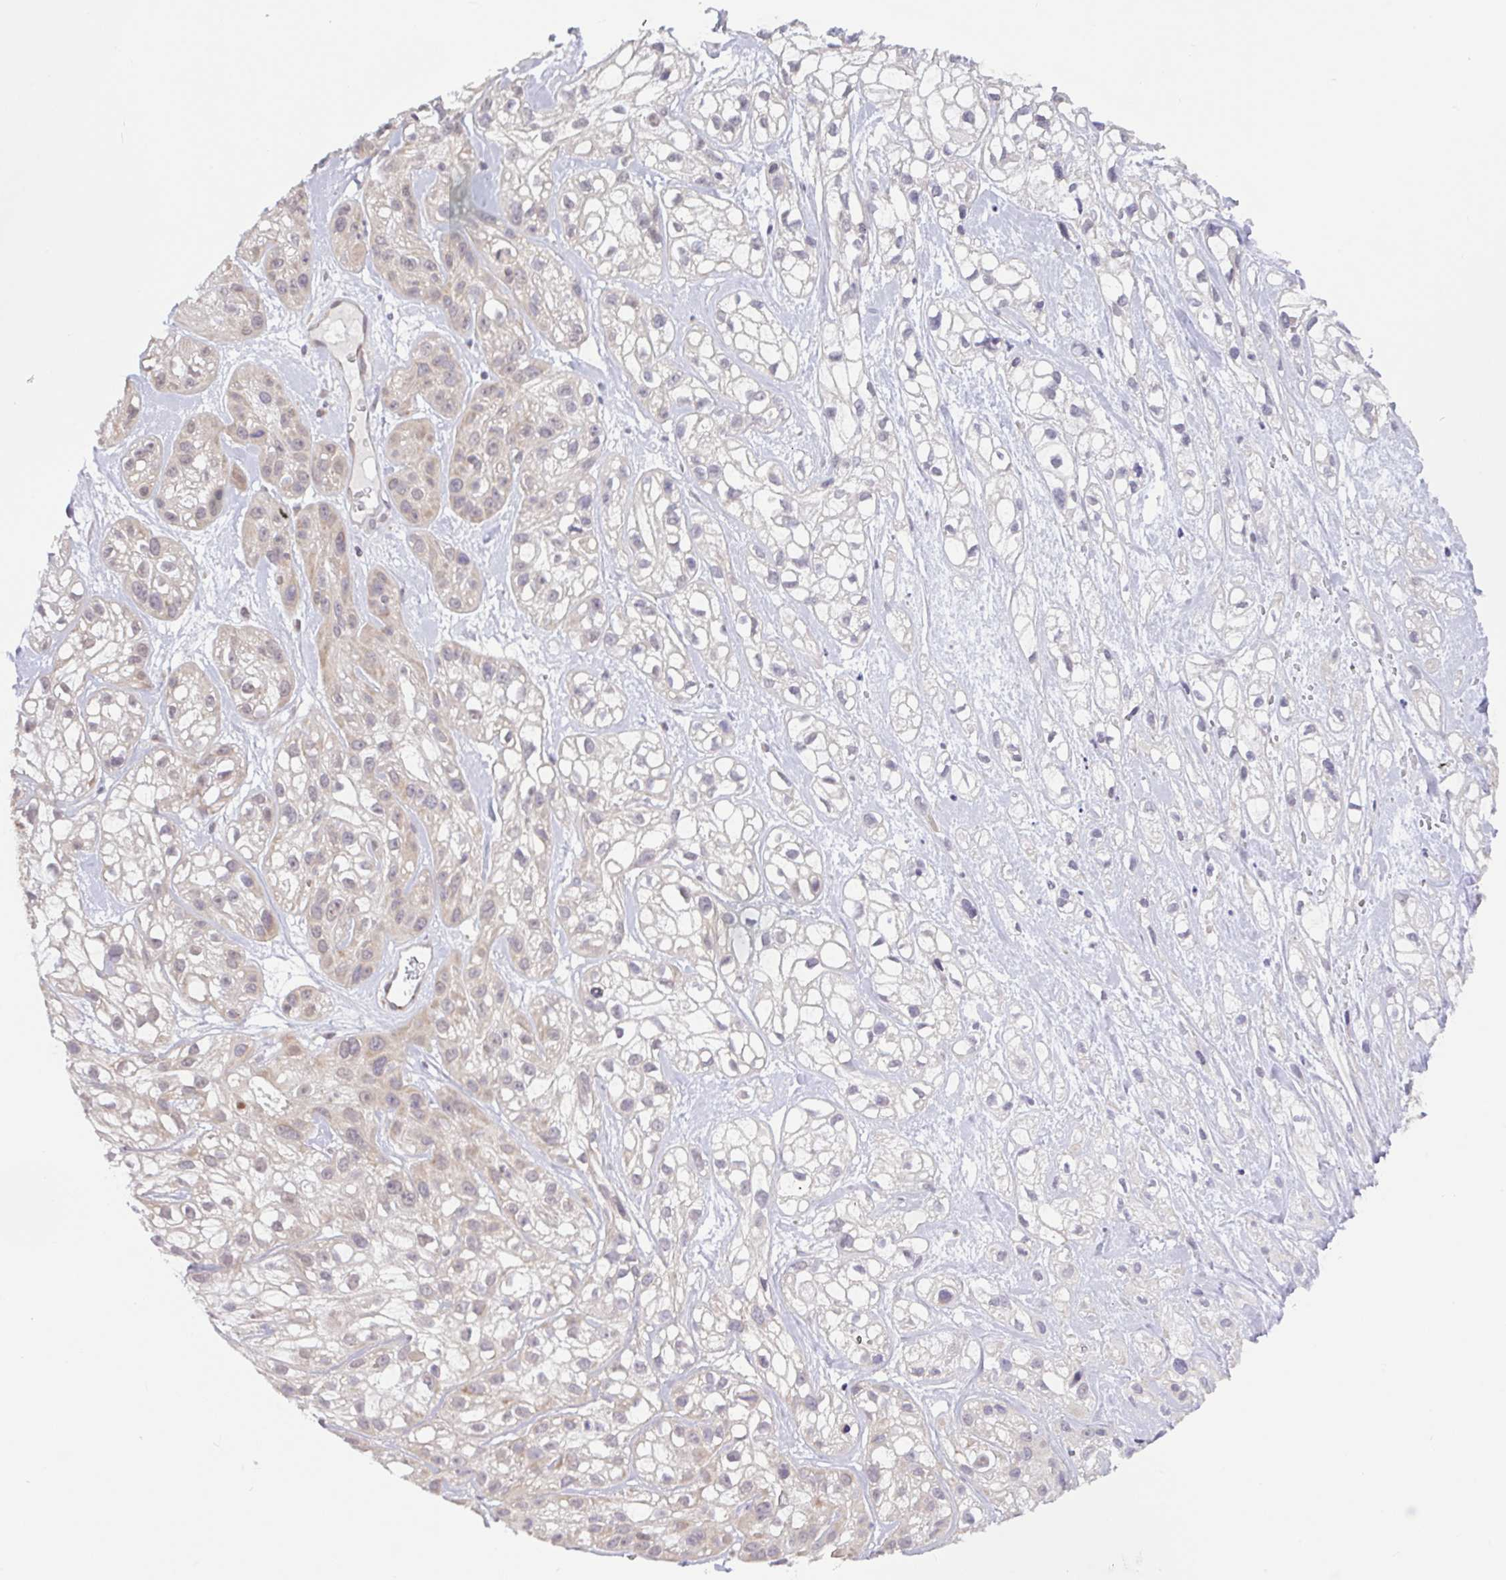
{"staining": {"intensity": "weak", "quantity": "<25%", "location": "cytoplasmic/membranous"}, "tissue": "skin cancer", "cell_type": "Tumor cells", "image_type": "cancer", "snomed": [{"axis": "morphology", "description": "Squamous cell carcinoma, NOS"}, {"axis": "topography", "description": "Skin"}], "caption": "High power microscopy photomicrograph of an IHC photomicrograph of skin squamous cell carcinoma, revealing no significant staining in tumor cells.", "gene": "DLEU7", "patient": {"sex": "male", "age": 82}}